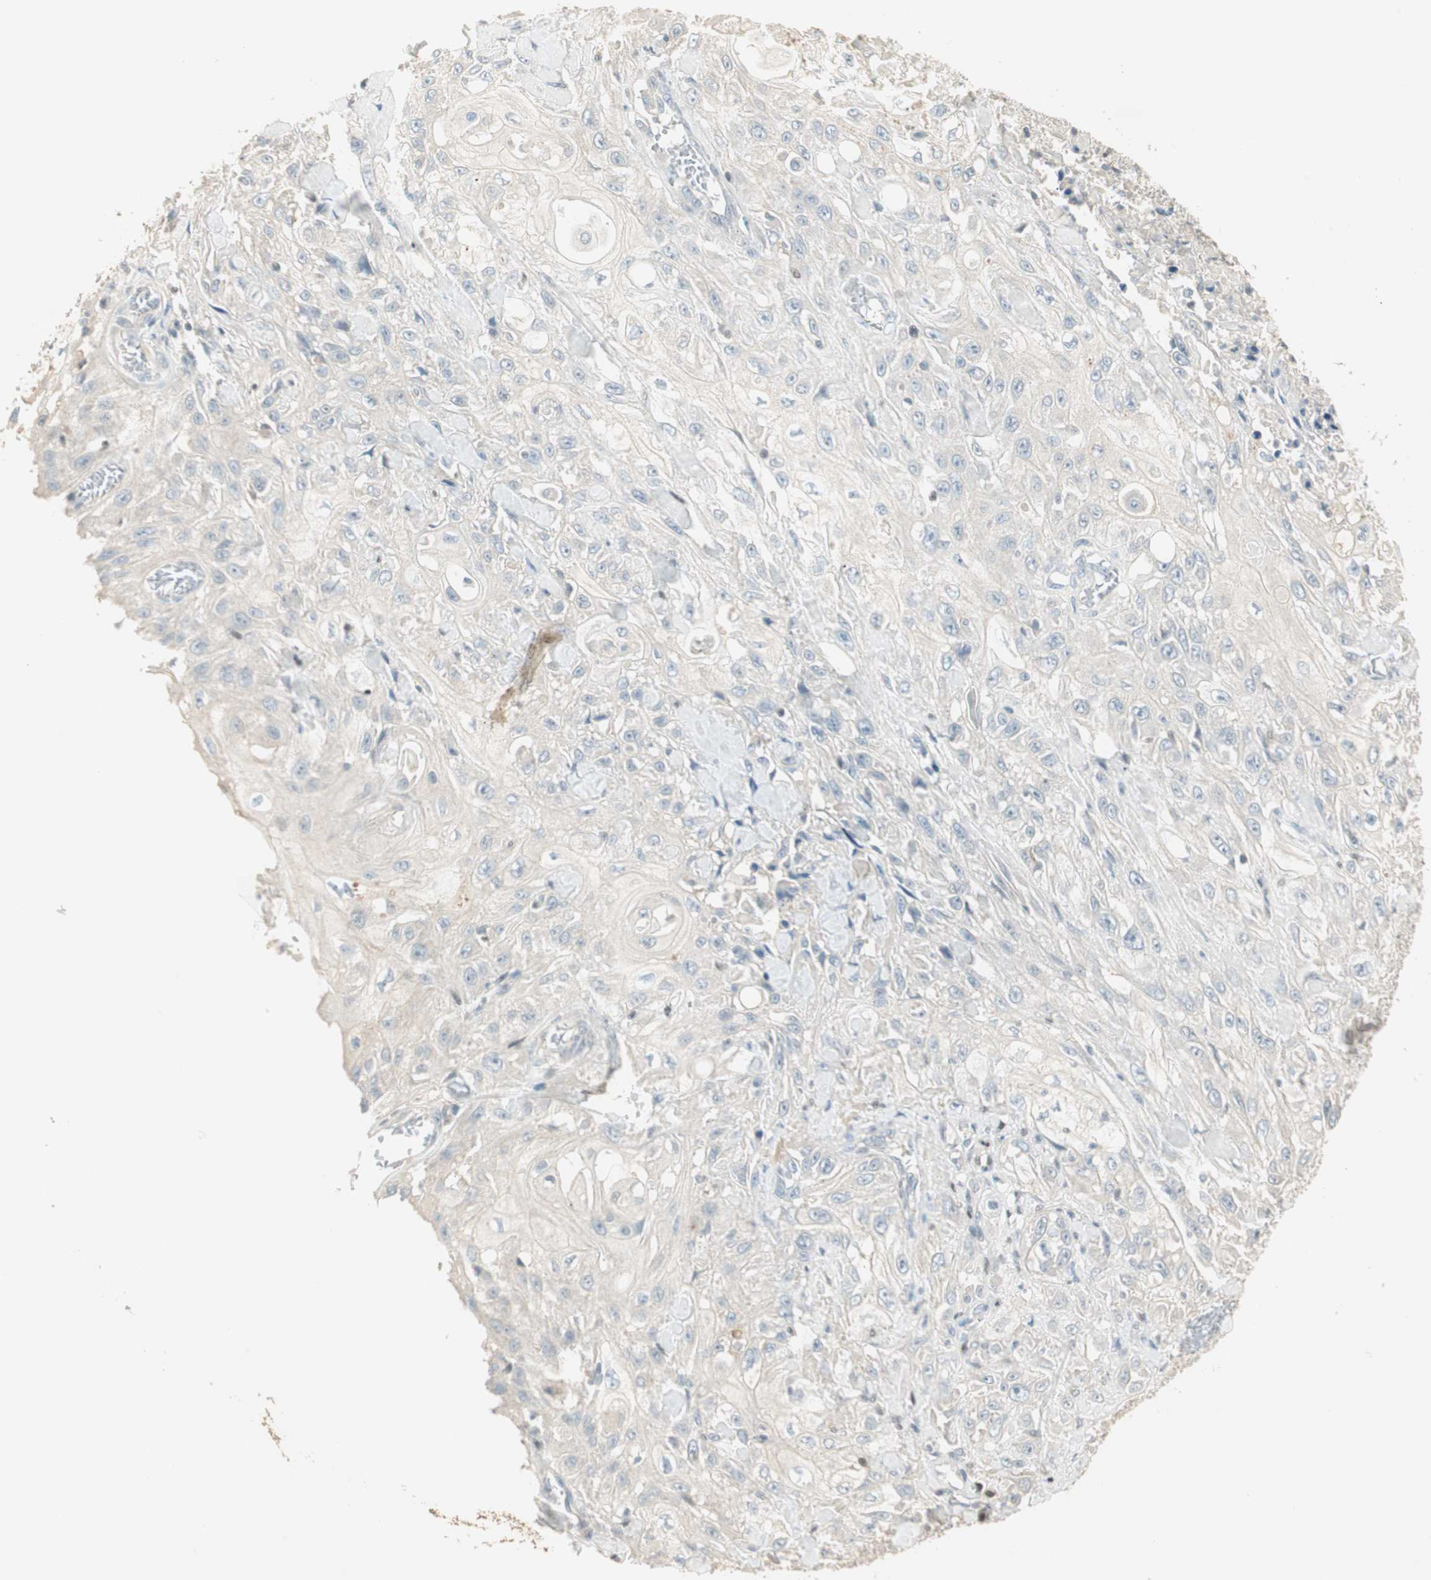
{"staining": {"intensity": "negative", "quantity": "none", "location": "none"}, "tissue": "skin cancer", "cell_type": "Tumor cells", "image_type": "cancer", "snomed": [{"axis": "morphology", "description": "Squamous cell carcinoma, NOS"}, {"axis": "morphology", "description": "Squamous cell carcinoma, metastatic, NOS"}, {"axis": "topography", "description": "Skin"}, {"axis": "topography", "description": "Lymph node"}], "caption": "Skin metastatic squamous cell carcinoma was stained to show a protein in brown. There is no significant staining in tumor cells.", "gene": "RUNX2", "patient": {"sex": "male", "age": 75}}